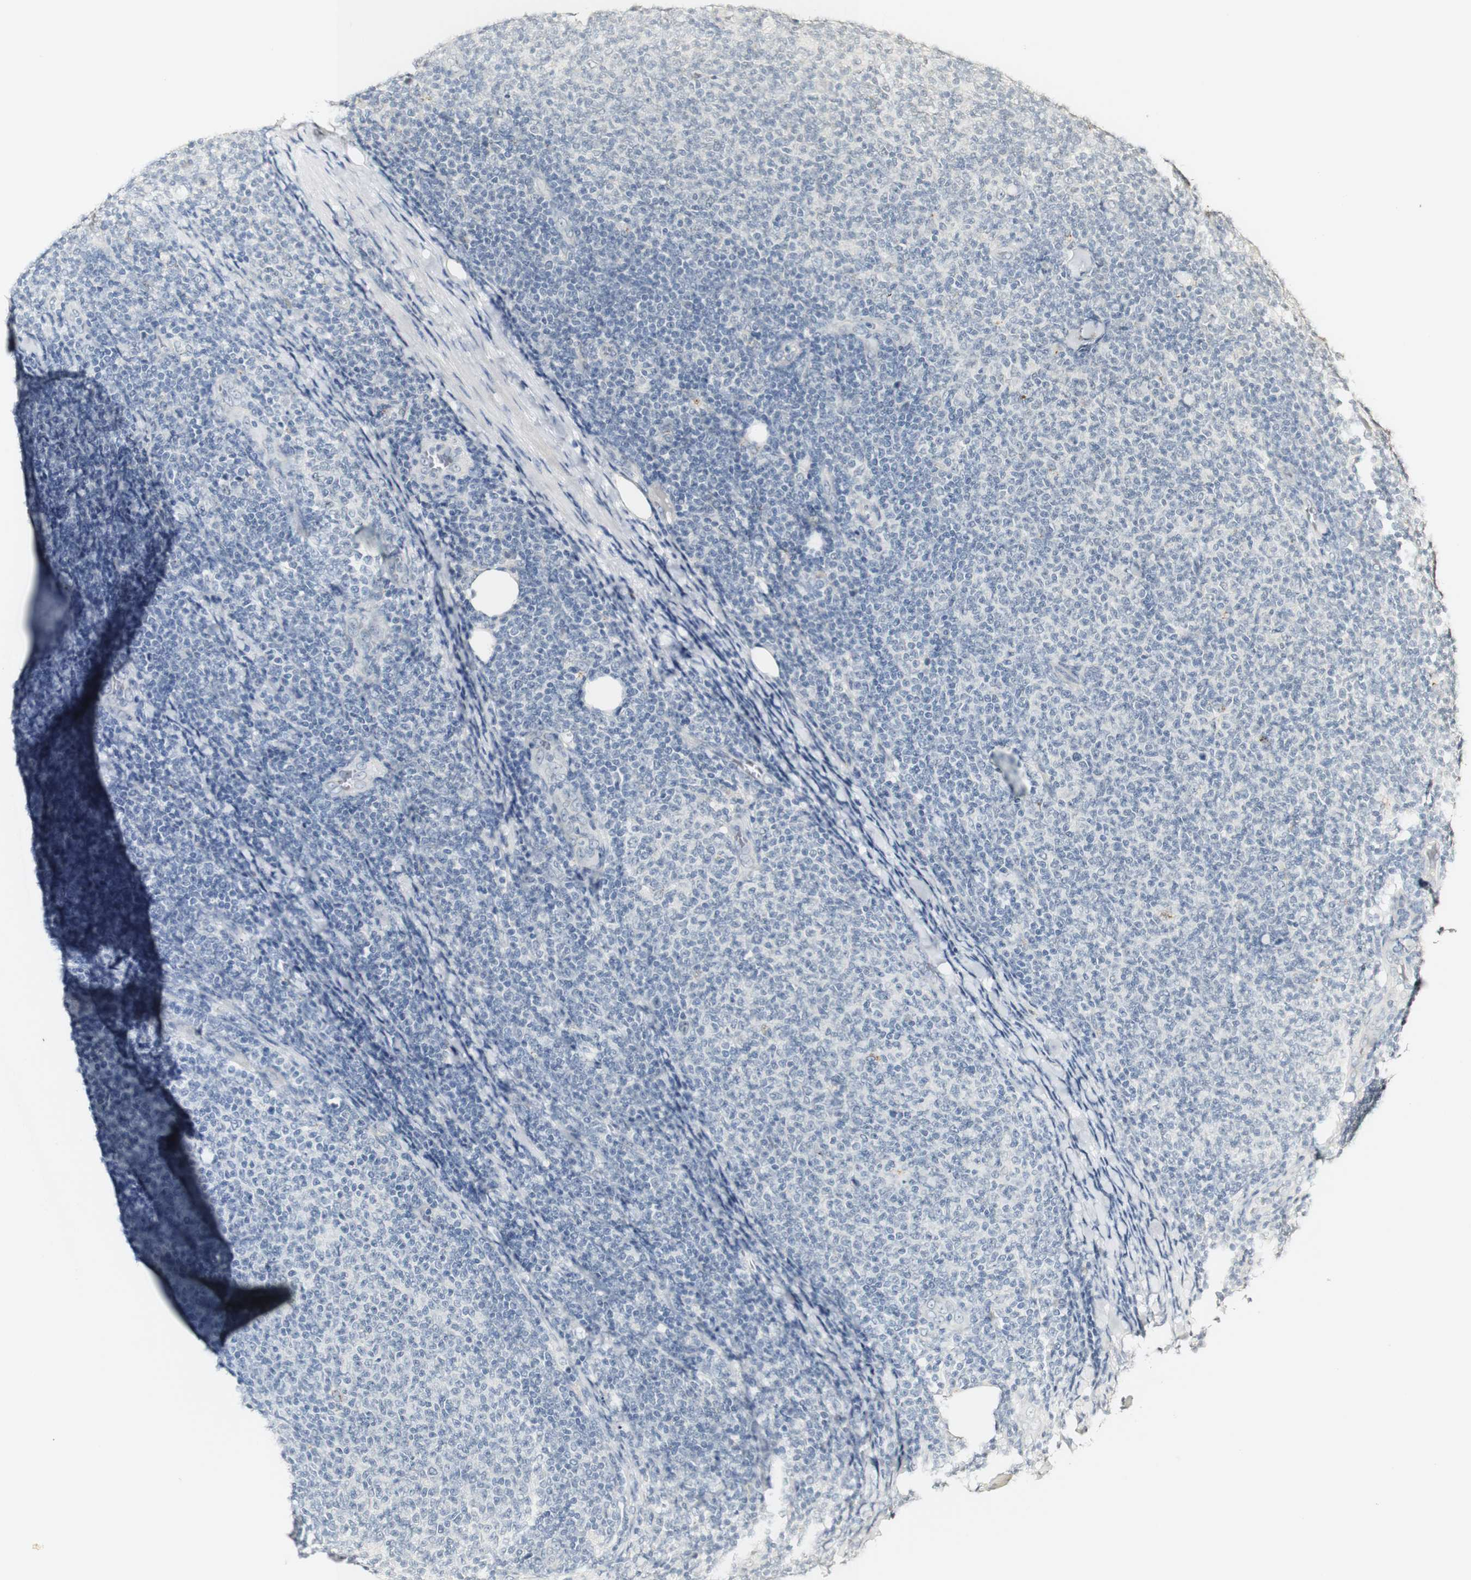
{"staining": {"intensity": "negative", "quantity": "none", "location": "none"}, "tissue": "lymphoma", "cell_type": "Tumor cells", "image_type": "cancer", "snomed": [{"axis": "morphology", "description": "Malignant lymphoma, non-Hodgkin's type, Low grade"}, {"axis": "topography", "description": "Lymph node"}], "caption": "This photomicrograph is of malignant lymphoma, non-Hodgkin's type (low-grade) stained with immunohistochemistry (IHC) to label a protein in brown with the nuclei are counter-stained blue. There is no staining in tumor cells.", "gene": "SYT7", "patient": {"sex": "male", "age": 66}}